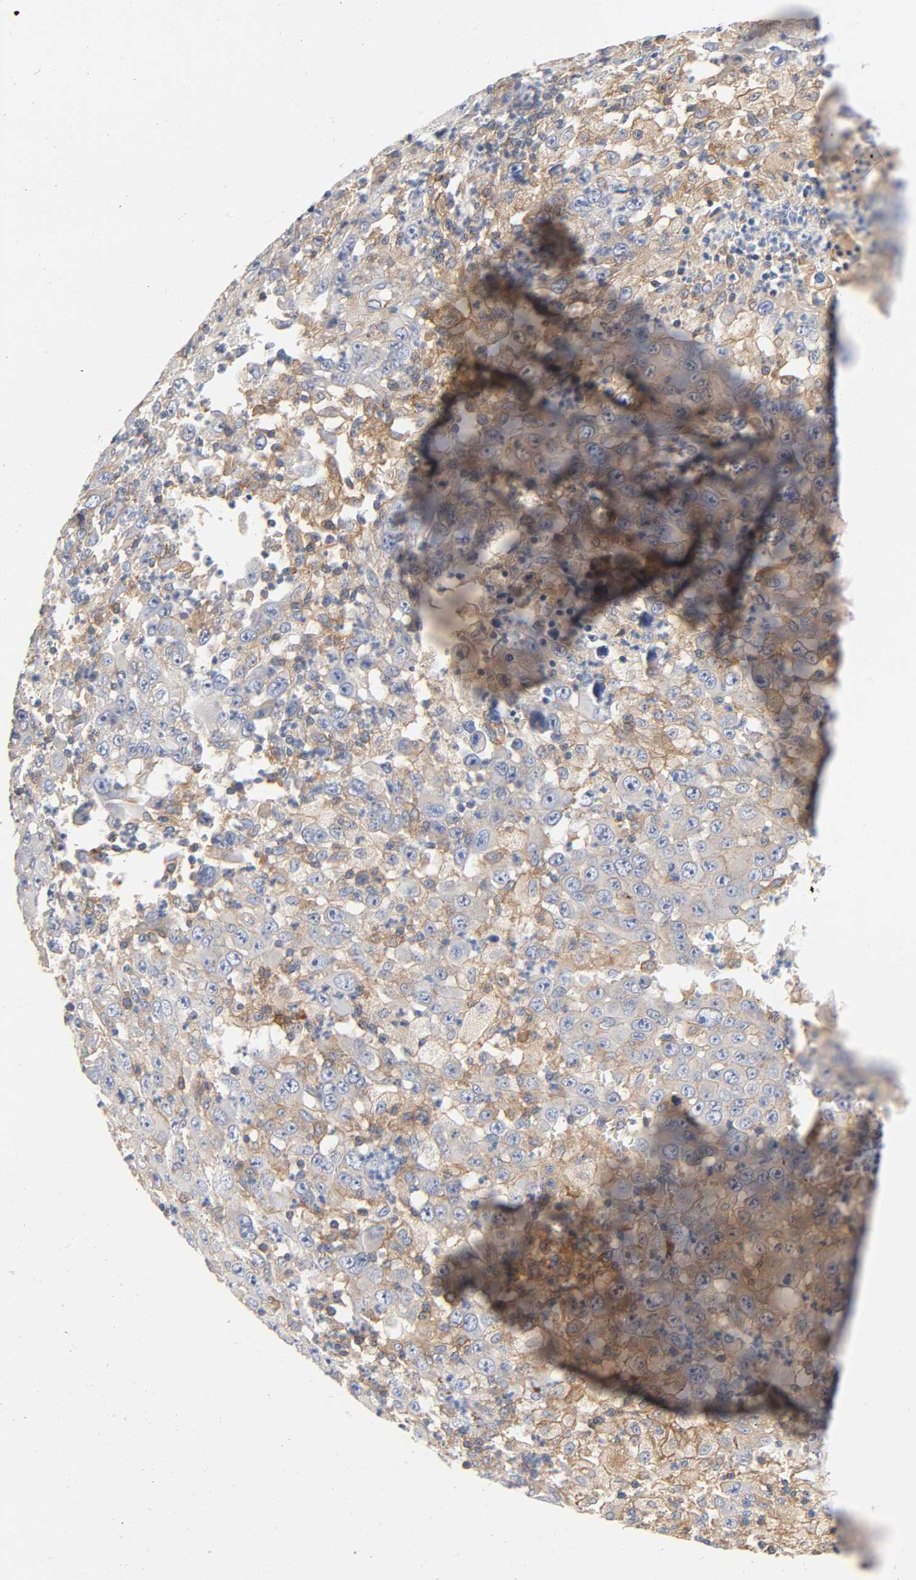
{"staining": {"intensity": "weak", "quantity": "25%-75%", "location": "cytoplasmic/membranous"}, "tissue": "melanoma", "cell_type": "Tumor cells", "image_type": "cancer", "snomed": [{"axis": "morphology", "description": "Malignant melanoma, Metastatic site"}, {"axis": "topography", "description": "Skin"}], "caption": "This histopathology image exhibits IHC staining of malignant melanoma (metastatic site), with low weak cytoplasmic/membranous staining in approximately 25%-75% of tumor cells.", "gene": "SRC", "patient": {"sex": "female", "age": 56}}